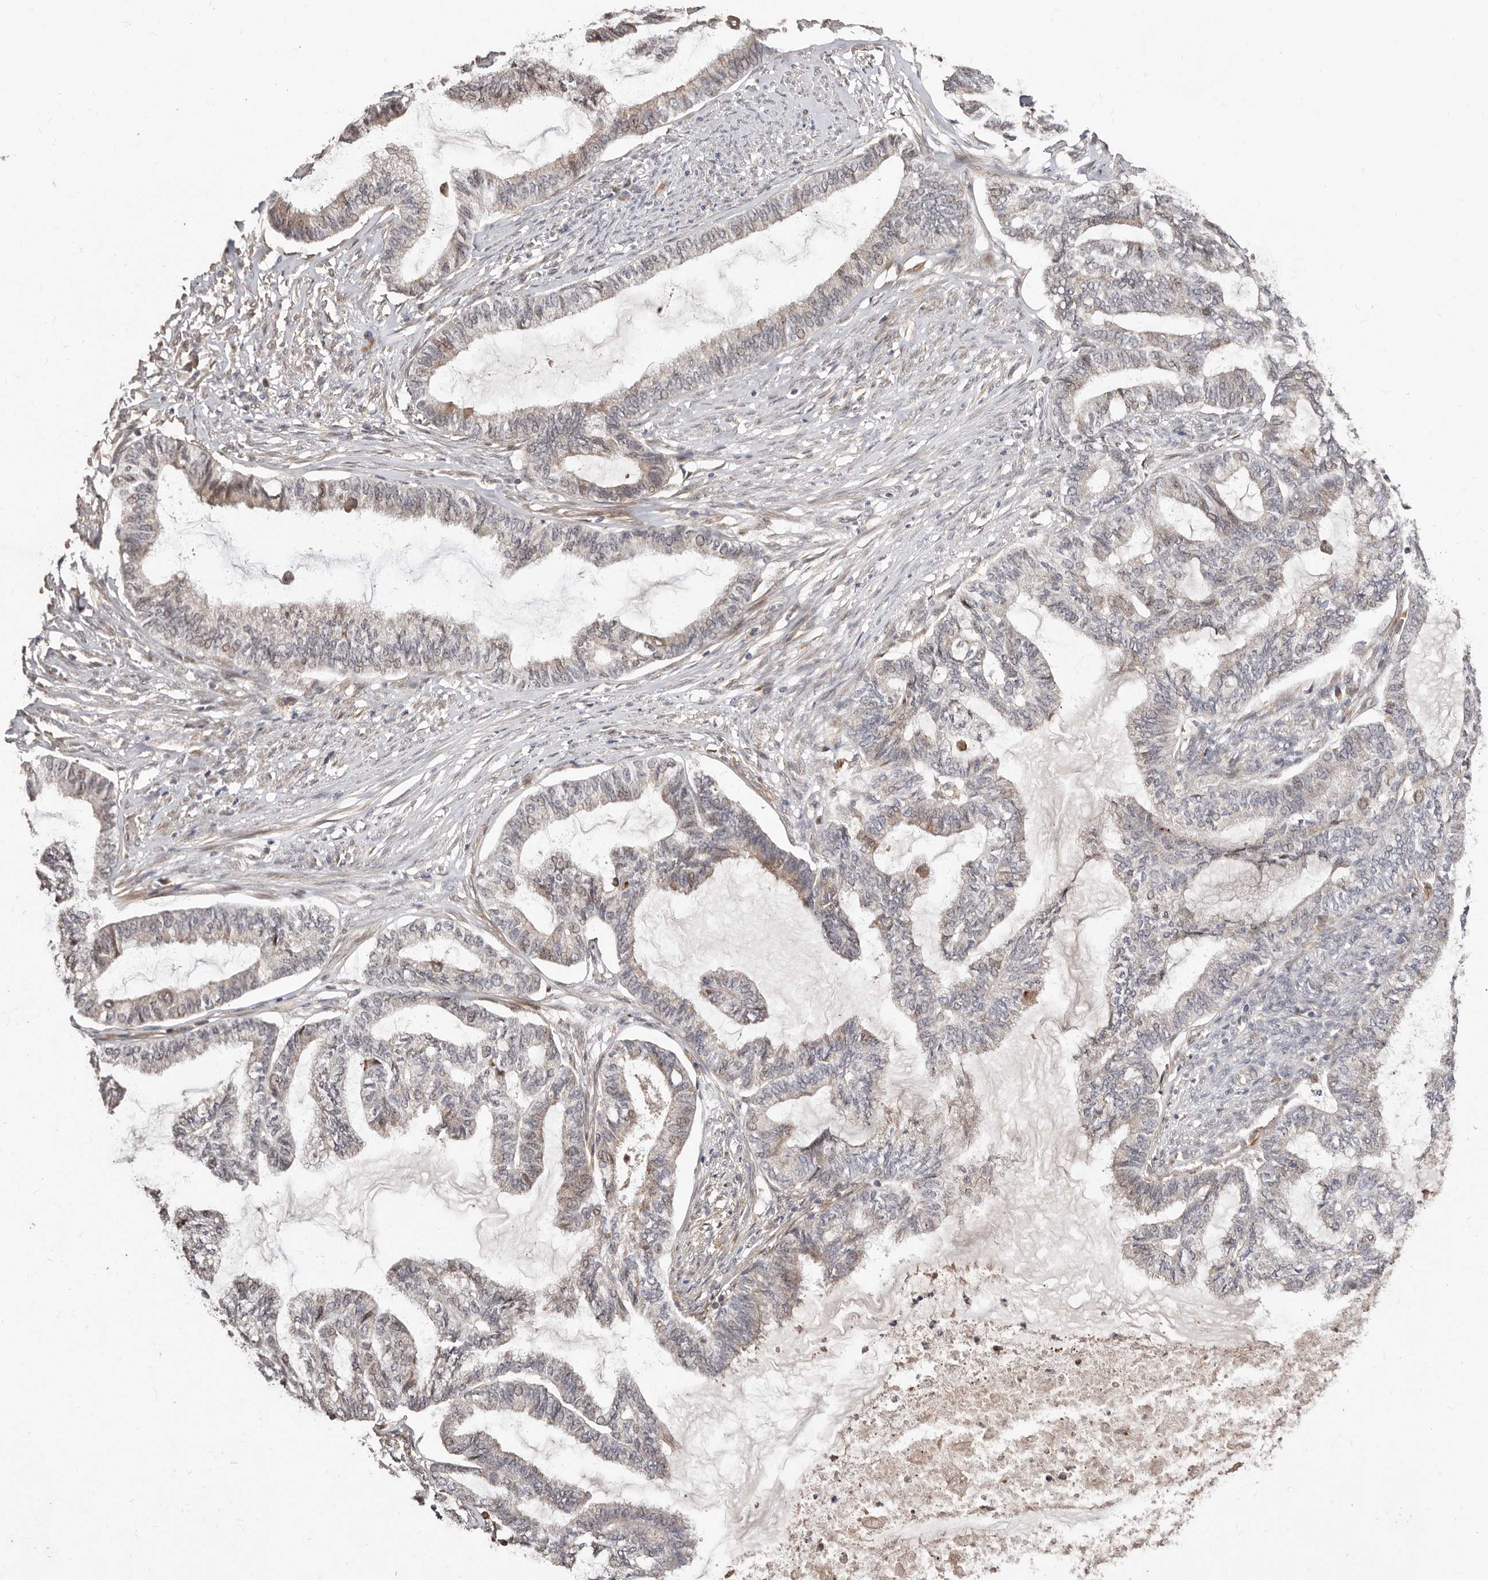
{"staining": {"intensity": "weak", "quantity": "<25%", "location": "cytoplasmic/membranous"}, "tissue": "endometrial cancer", "cell_type": "Tumor cells", "image_type": "cancer", "snomed": [{"axis": "morphology", "description": "Adenocarcinoma, NOS"}, {"axis": "topography", "description": "Endometrium"}], "caption": "Tumor cells are negative for protein expression in human endometrial cancer (adenocarcinoma).", "gene": "APOL6", "patient": {"sex": "female", "age": 86}}